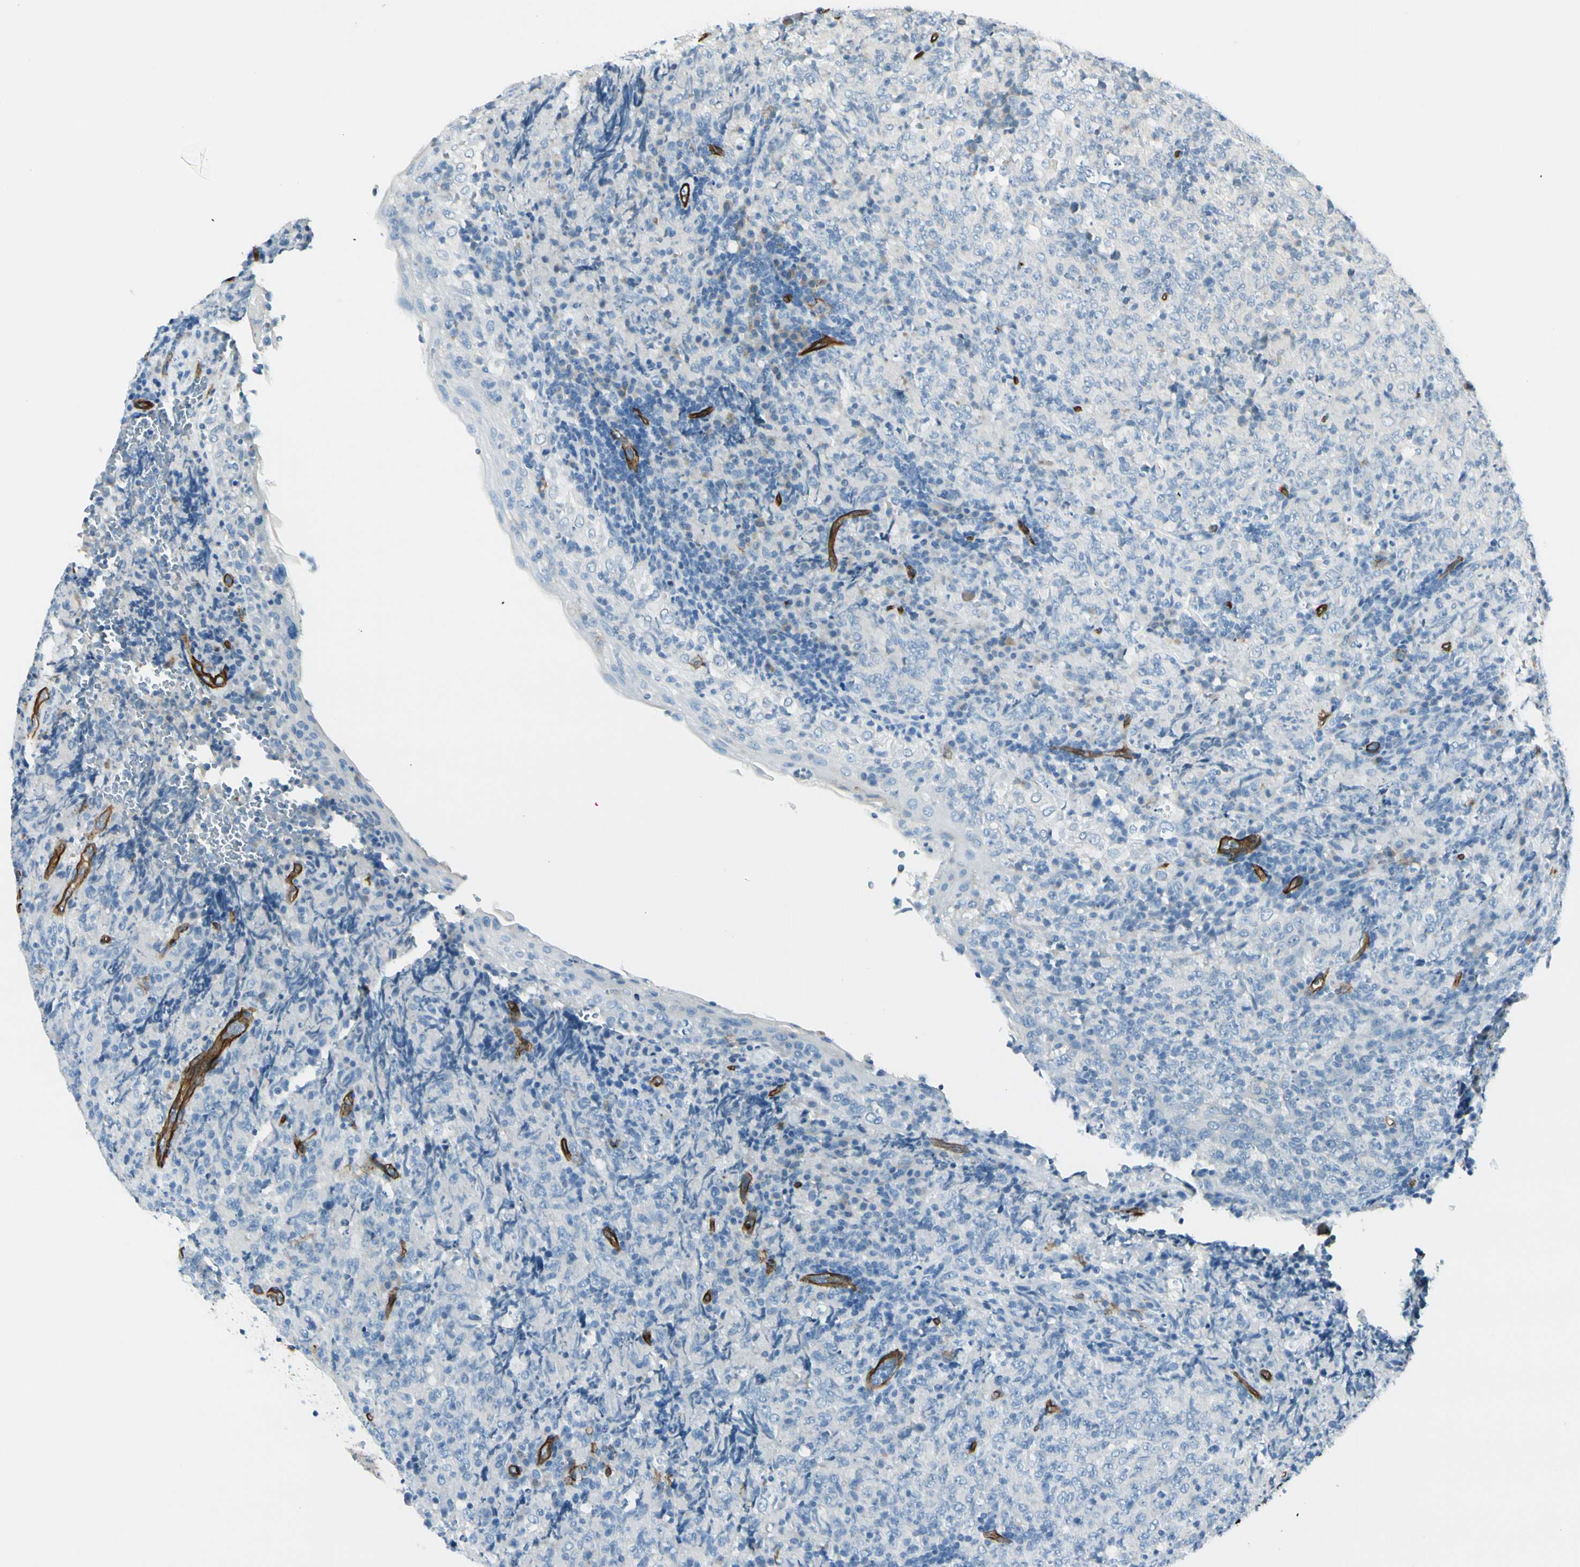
{"staining": {"intensity": "negative", "quantity": "none", "location": "none"}, "tissue": "lymphoma", "cell_type": "Tumor cells", "image_type": "cancer", "snomed": [{"axis": "morphology", "description": "Malignant lymphoma, non-Hodgkin's type, High grade"}, {"axis": "topography", "description": "Tonsil"}], "caption": "Tumor cells show no significant protein positivity in high-grade malignant lymphoma, non-Hodgkin's type. (Stains: DAB immunohistochemistry with hematoxylin counter stain, Microscopy: brightfield microscopy at high magnification).", "gene": "CD93", "patient": {"sex": "female", "age": 36}}